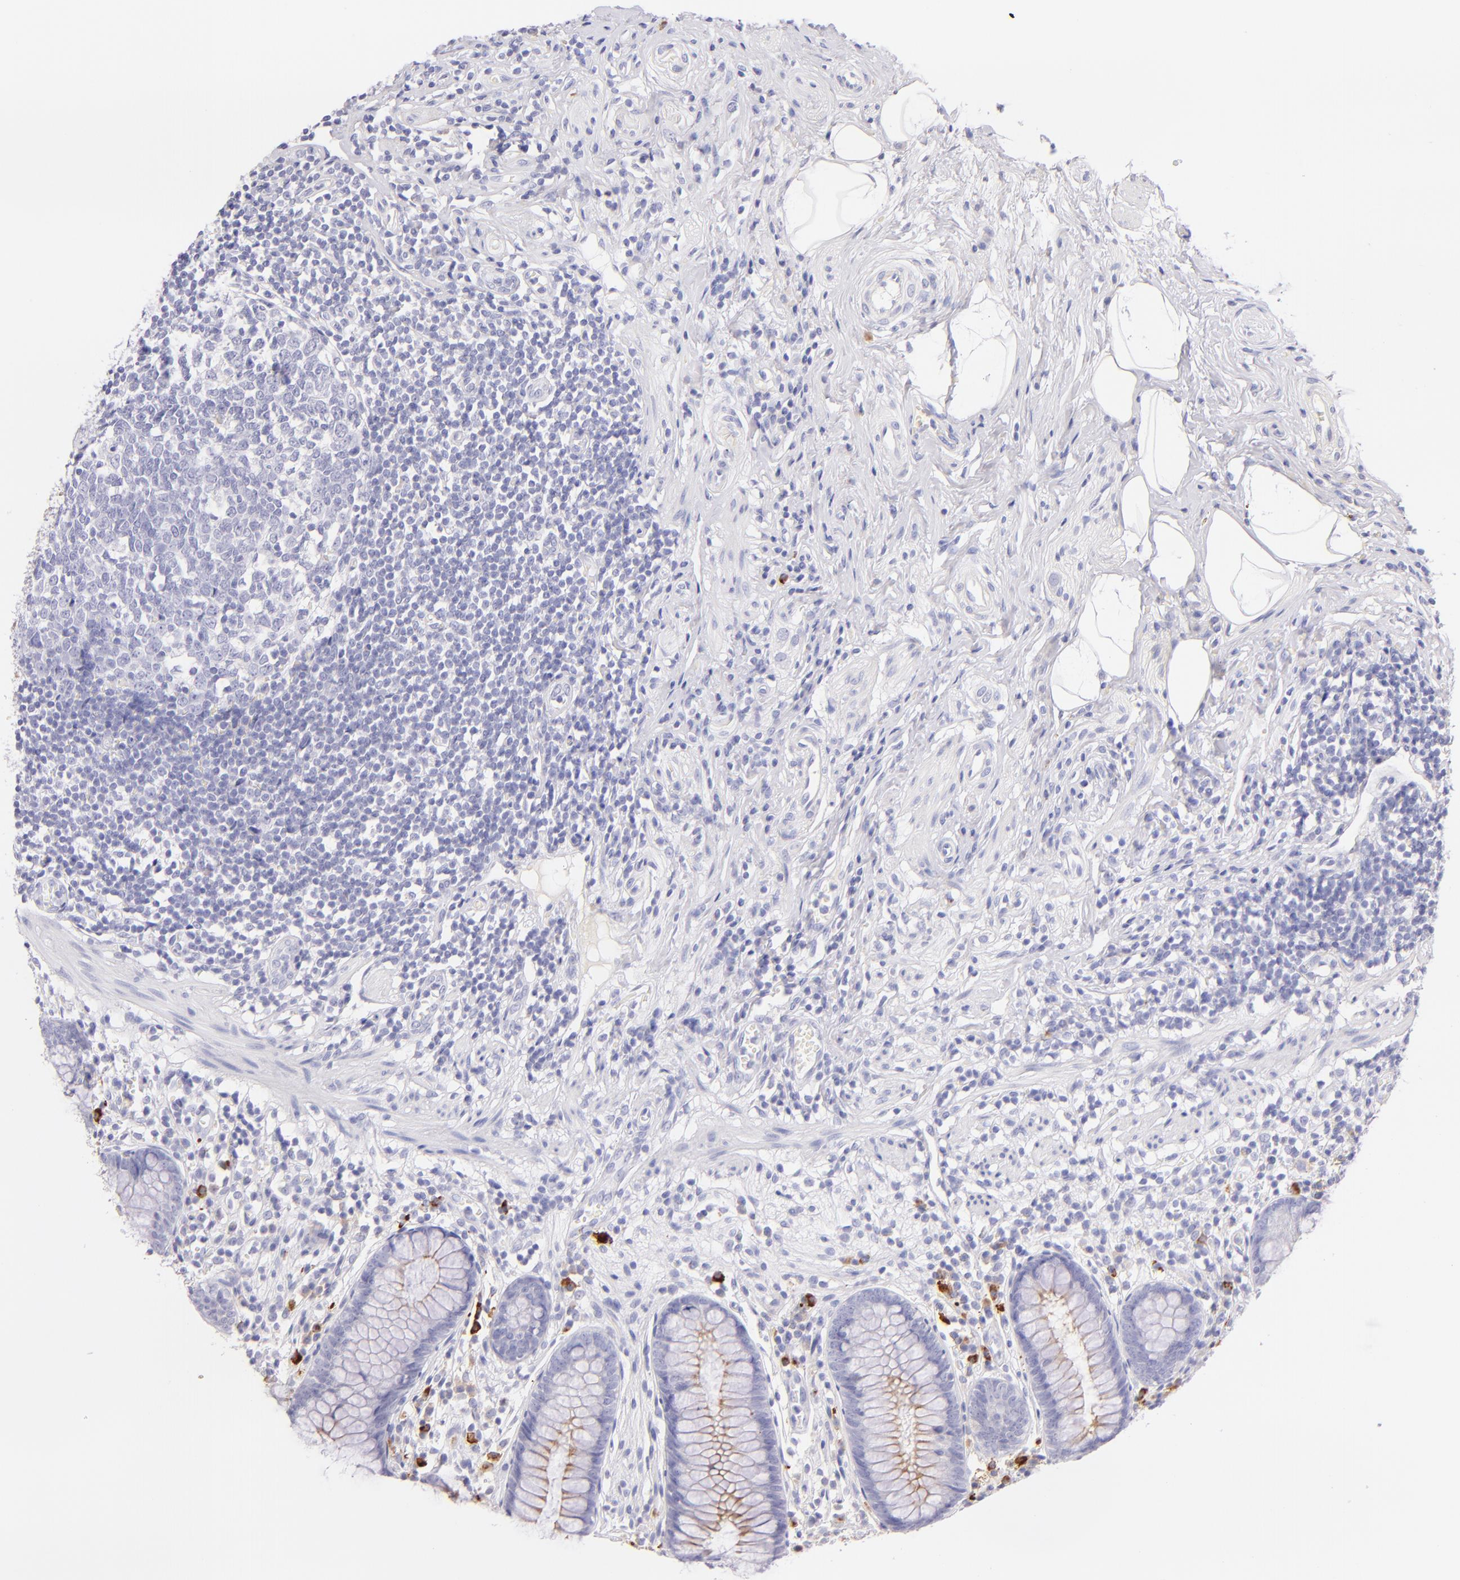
{"staining": {"intensity": "weak", "quantity": "<25%", "location": "cytoplasmic/membranous"}, "tissue": "appendix", "cell_type": "Glandular cells", "image_type": "normal", "snomed": [{"axis": "morphology", "description": "Normal tissue, NOS"}, {"axis": "topography", "description": "Appendix"}], "caption": "Immunohistochemical staining of benign human appendix reveals no significant positivity in glandular cells.", "gene": "SDC1", "patient": {"sex": "male", "age": 38}}